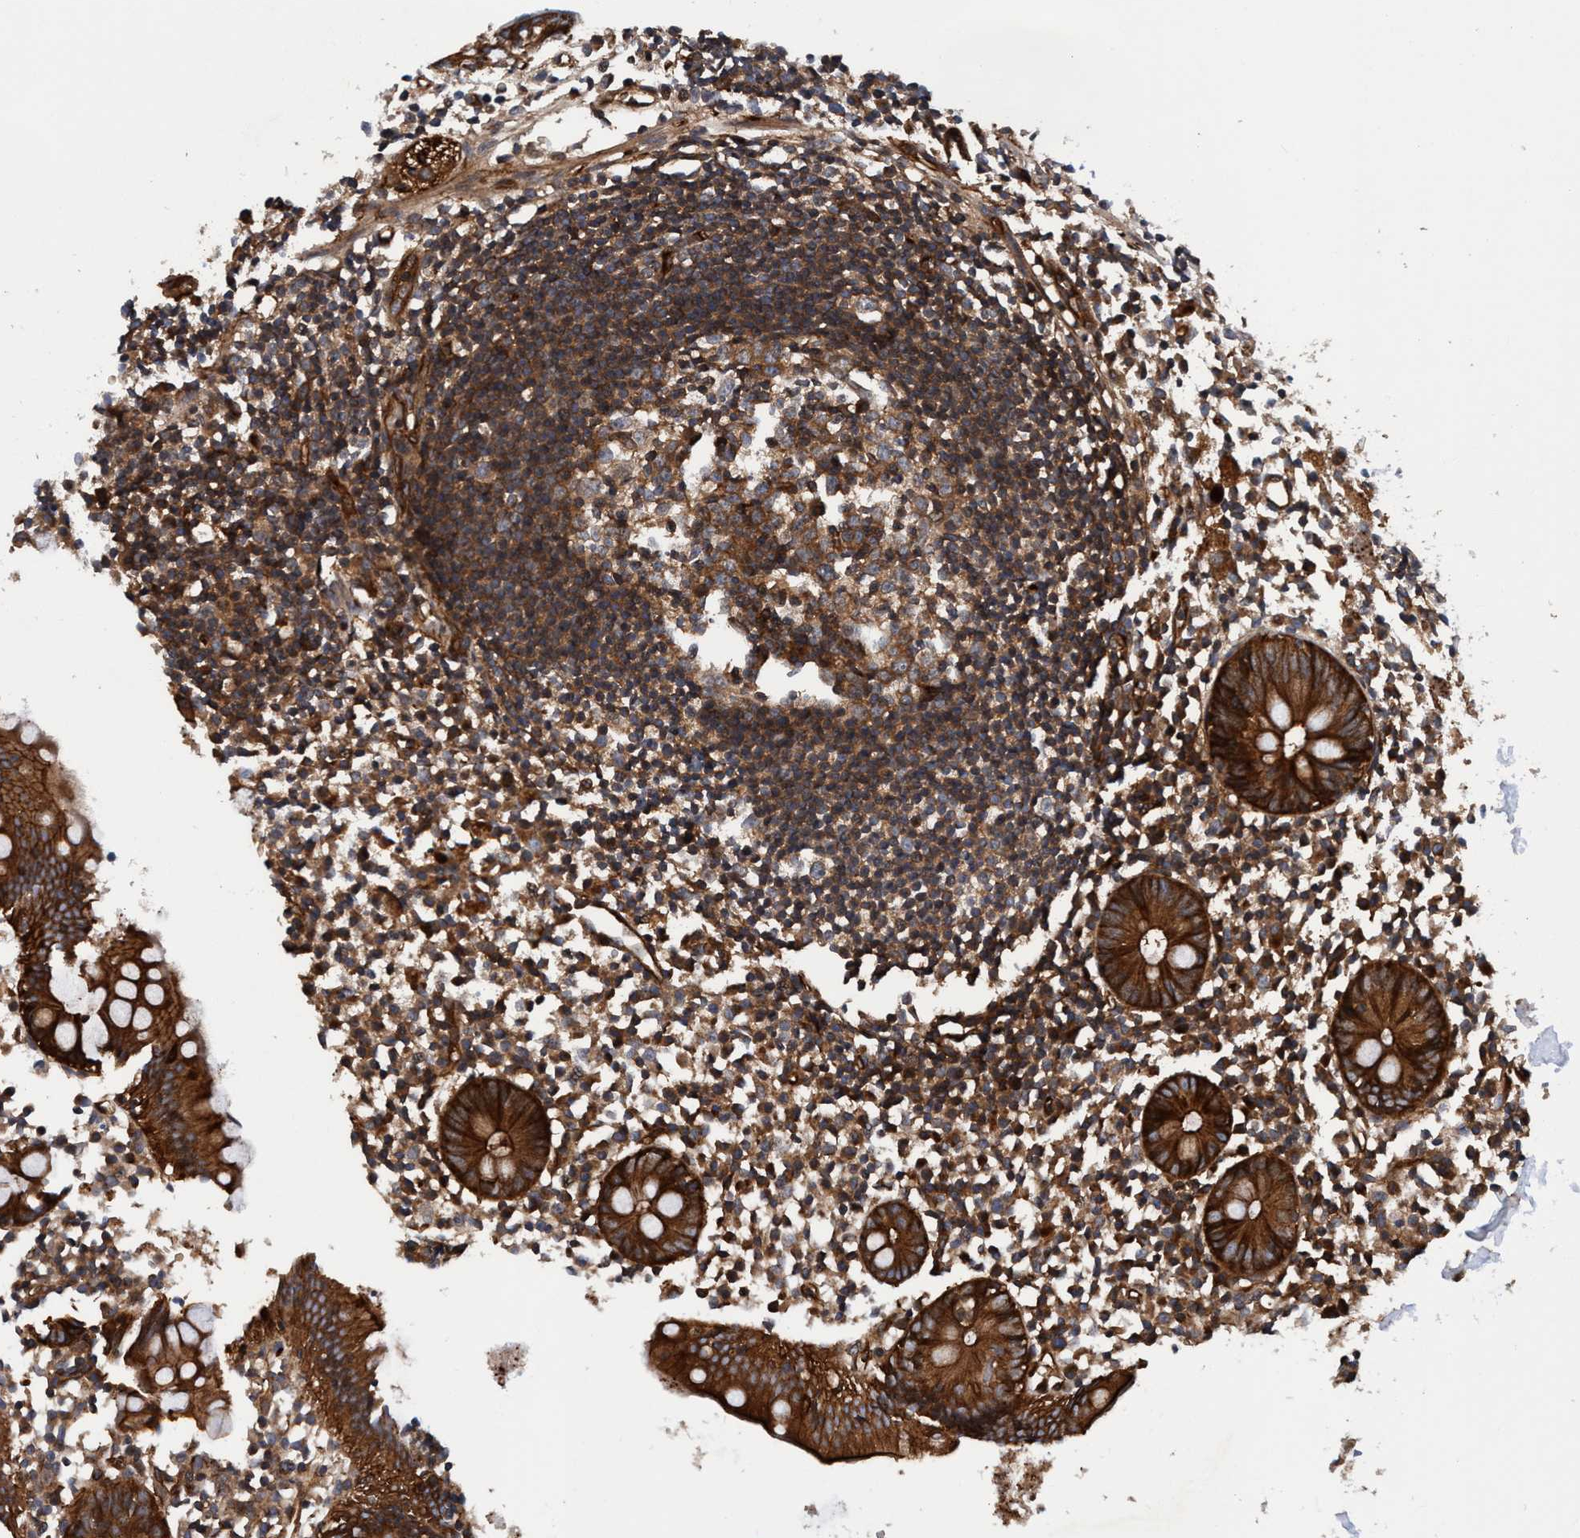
{"staining": {"intensity": "strong", "quantity": ">75%", "location": "cytoplasmic/membranous"}, "tissue": "appendix", "cell_type": "Glandular cells", "image_type": "normal", "snomed": [{"axis": "morphology", "description": "Normal tissue, NOS"}, {"axis": "topography", "description": "Appendix"}], "caption": "Immunohistochemistry histopathology image of normal appendix: appendix stained using immunohistochemistry (IHC) demonstrates high levels of strong protein expression localized specifically in the cytoplasmic/membranous of glandular cells, appearing as a cytoplasmic/membranous brown color.", "gene": "MCM3AP", "patient": {"sex": "female", "age": 20}}